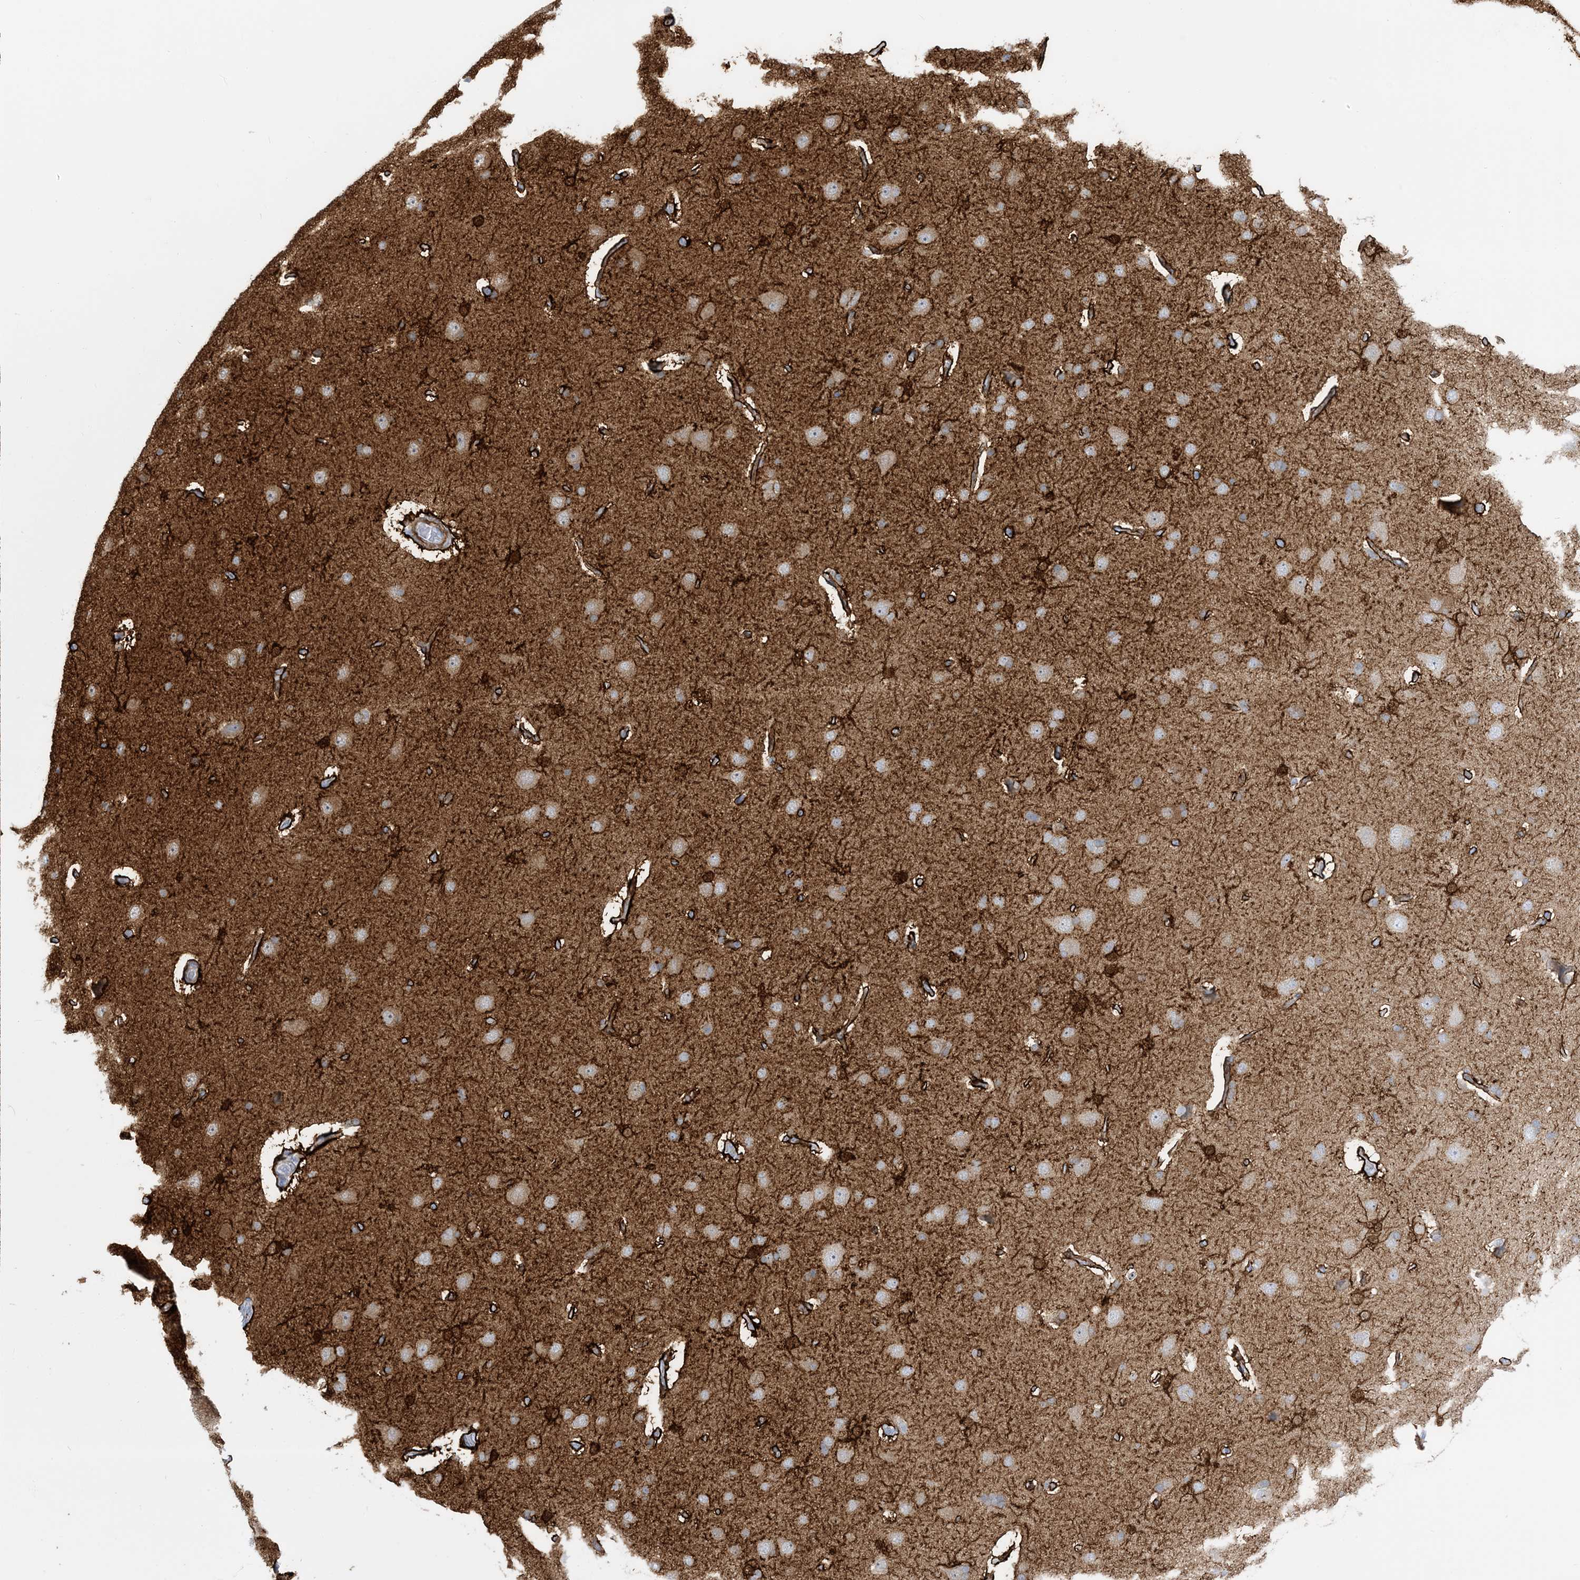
{"staining": {"intensity": "strong", "quantity": "25%-75%", "location": "cytoplasmic/membranous"}, "tissue": "cerebral cortex", "cell_type": "Endothelial cells", "image_type": "normal", "snomed": [{"axis": "morphology", "description": "Normal tissue, NOS"}, {"axis": "topography", "description": "Cerebral cortex"}], "caption": "Immunohistochemical staining of unremarkable human cerebral cortex reveals 25%-75% levels of strong cytoplasmic/membranous protein positivity in about 25%-75% of endothelial cells.", "gene": "MARS2", "patient": {"sex": "male", "age": 62}}